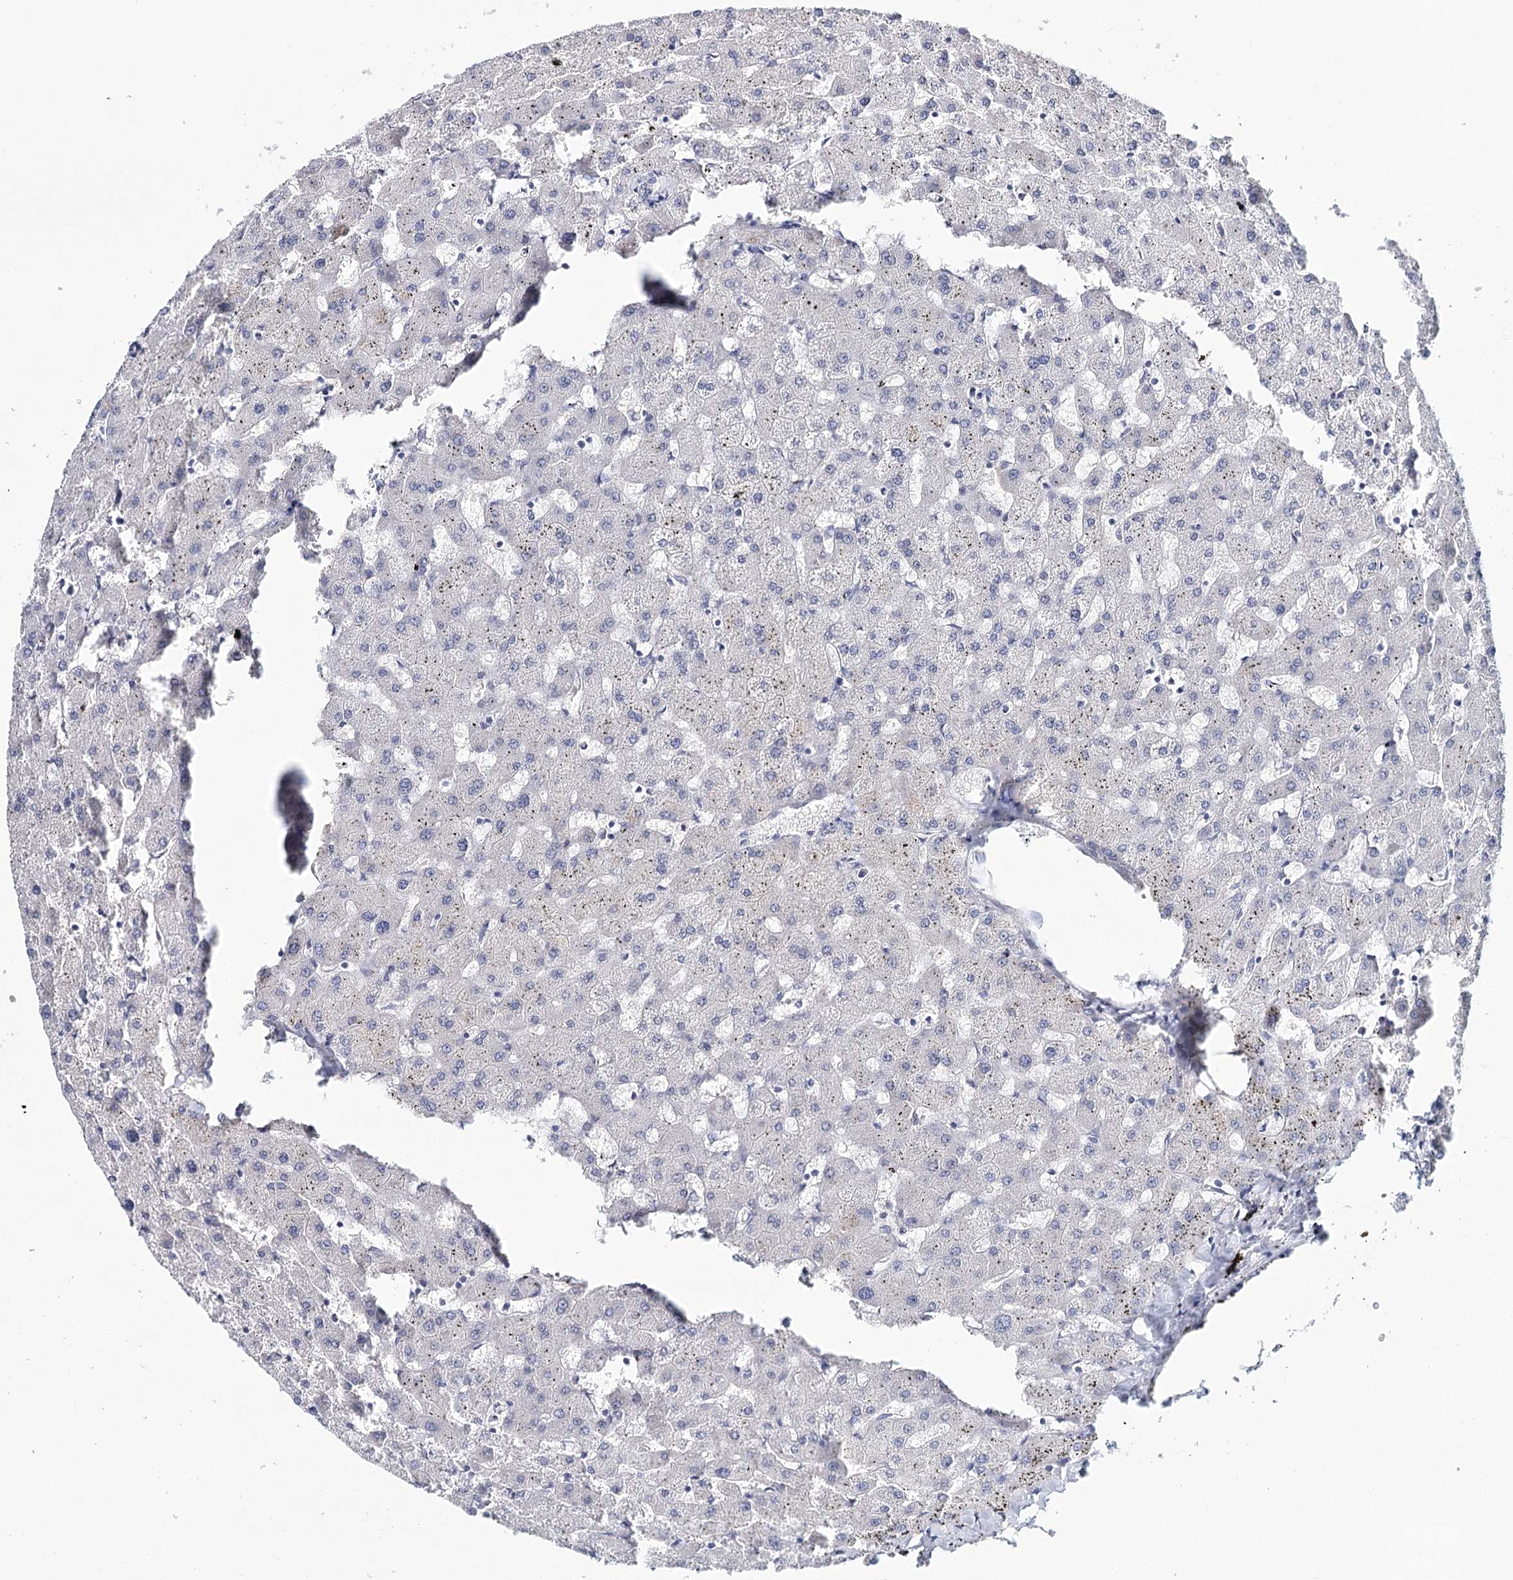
{"staining": {"intensity": "negative", "quantity": "none", "location": "none"}, "tissue": "liver", "cell_type": "Cholangiocytes", "image_type": "normal", "snomed": [{"axis": "morphology", "description": "Normal tissue, NOS"}, {"axis": "topography", "description": "Liver"}], "caption": "An IHC image of unremarkable liver is shown. There is no staining in cholangiocytes of liver. (Brightfield microscopy of DAB immunohistochemistry (IHC) at high magnification).", "gene": "HSPA4L", "patient": {"sex": "female", "age": 63}}